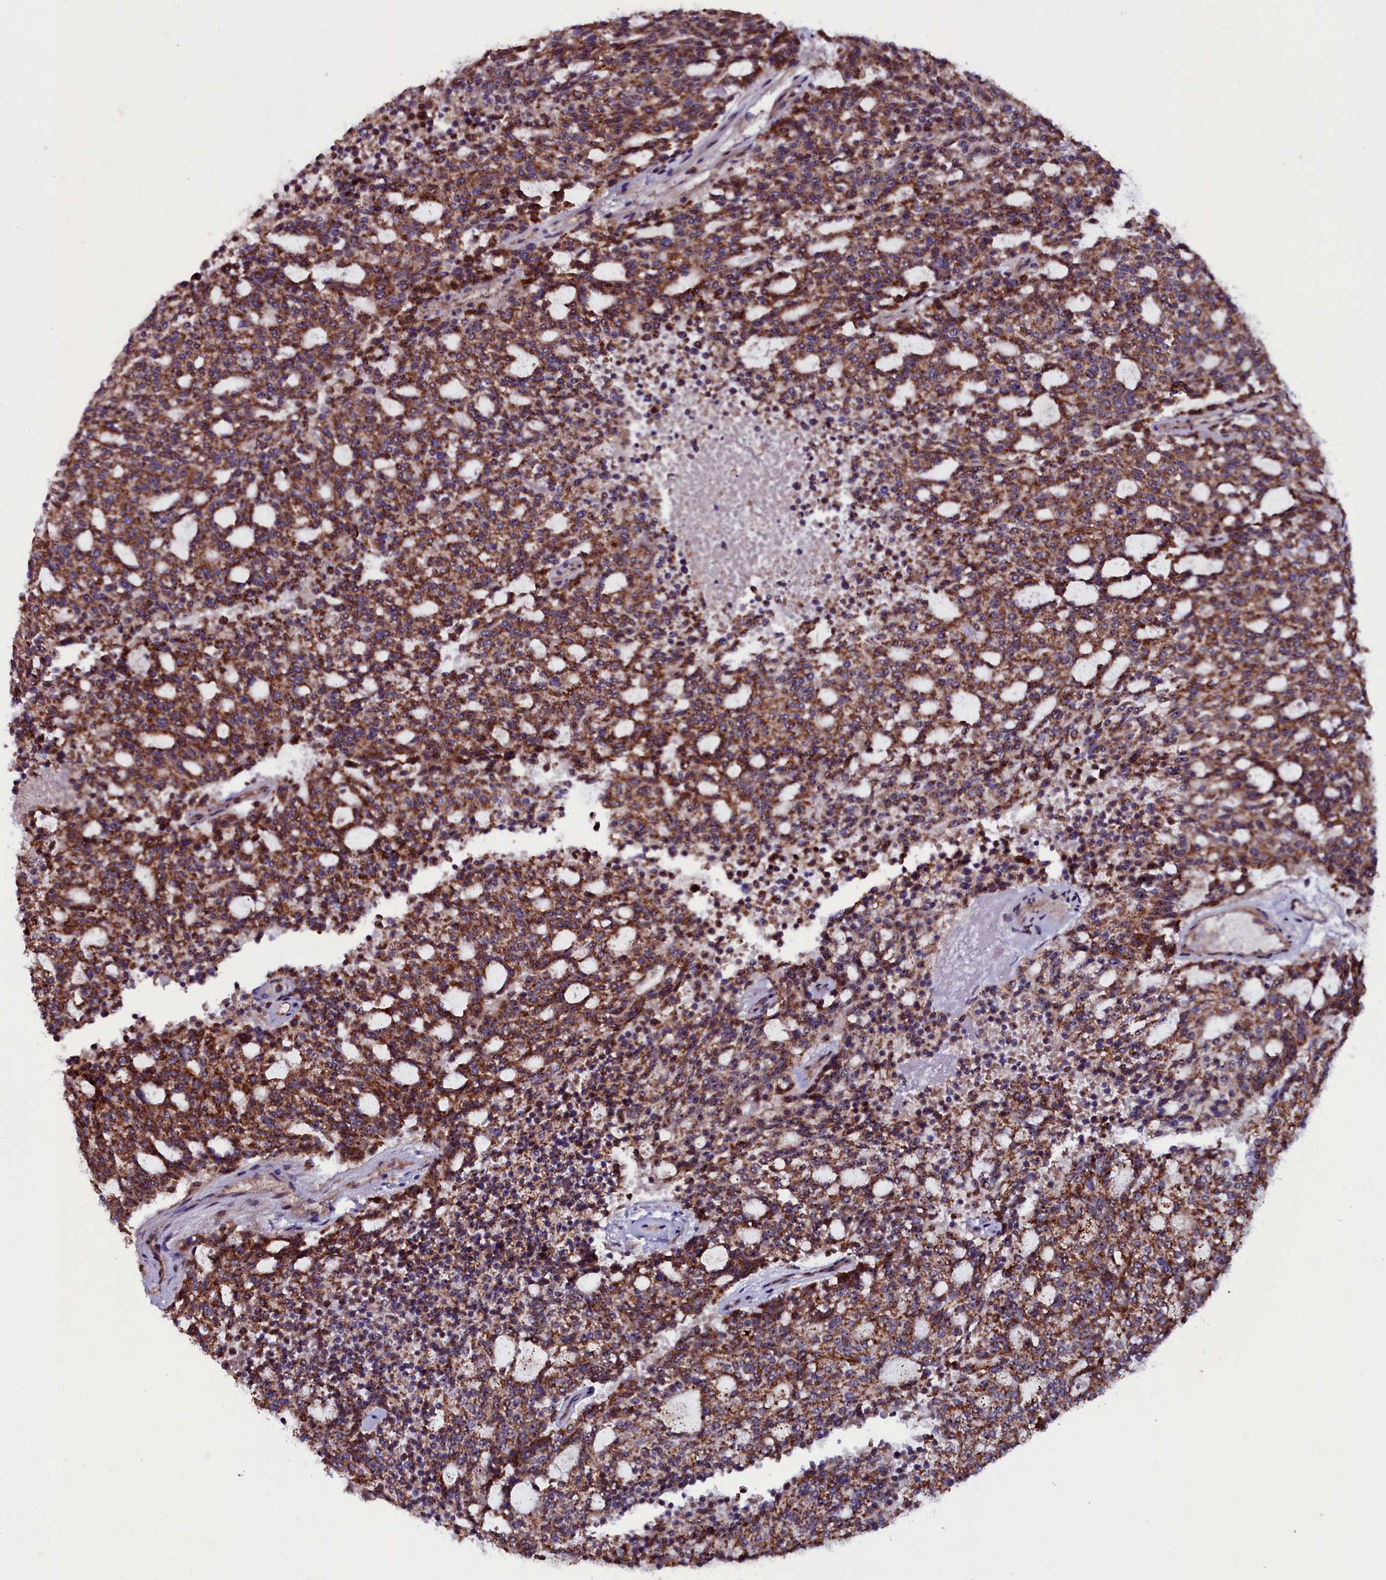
{"staining": {"intensity": "moderate", "quantity": ">75%", "location": "cytoplasmic/membranous"}, "tissue": "carcinoid", "cell_type": "Tumor cells", "image_type": "cancer", "snomed": [{"axis": "morphology", "description": "Carcinoid, malignant, NOS"}, {"axis": "topography", "description": "Pancreas"}], "caption": "DAB (3,3'-diaminobenzidine) immunohistochemical staining of human malignant carcinoid displays moderate cytoplasmic/membranous protein expression in approximately >75% of tumor cells.", "gene": "NAA80", "patient": {"sex": "female", "age": 54}}